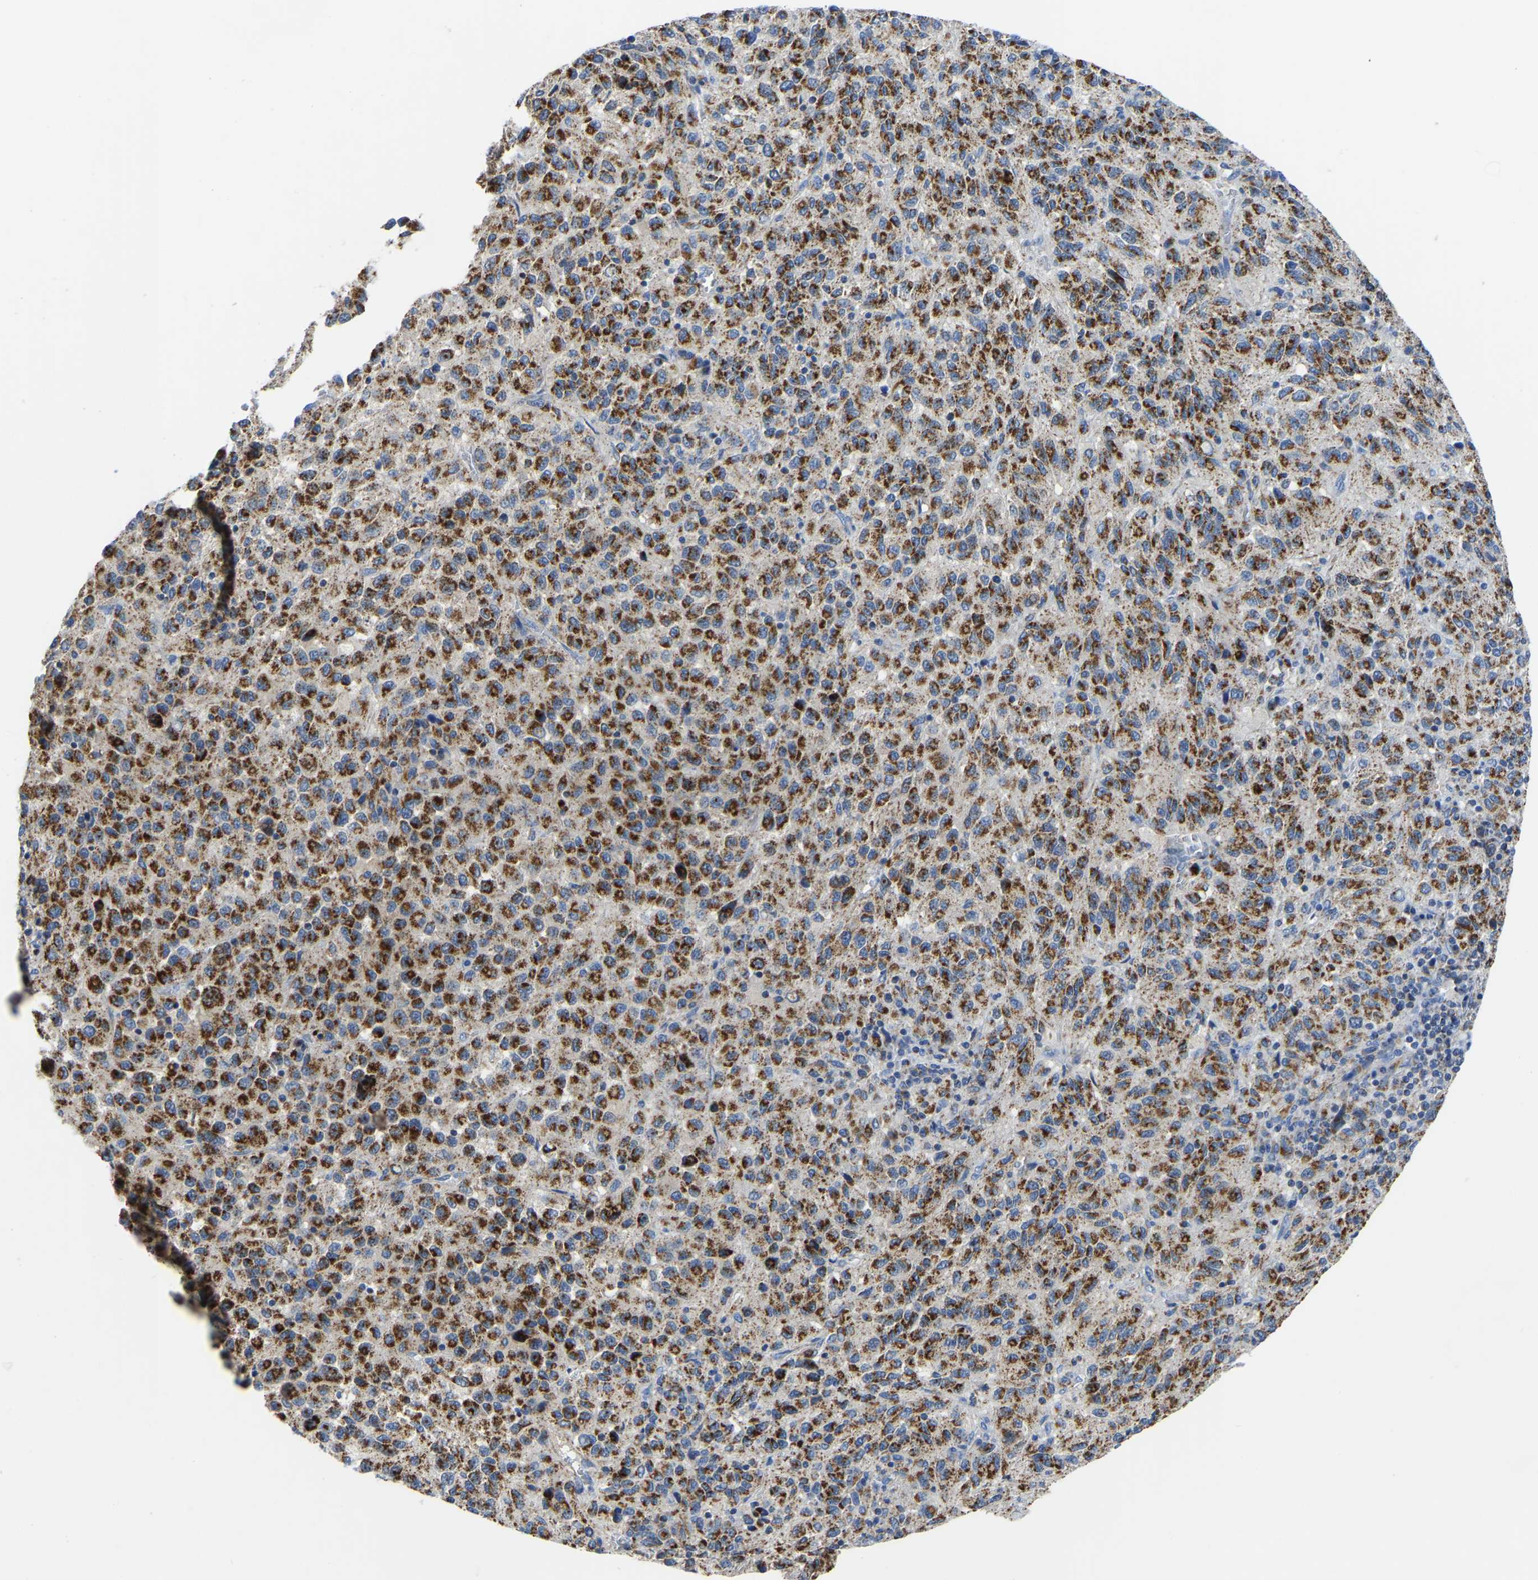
{"staining": {"intensity": "strong", "quantity": ">75%", "location": "cytoplasmic/membranous"}, "tissue": "melanoma", "cell_type": "Tumor cells", "image_type": "cancer", "snomed": [{"axis": "morphology", "description": "Malignant melanoma, Metastatic site"}, {"axis": "topography", "description": "Lung"}], "caption": "A brown stain labels strong cytoplasmic/membranous staining of a protein in melanoma tumor cells.", "gene": "ETFA", "patient": {"sex": "male", "age": 64}}